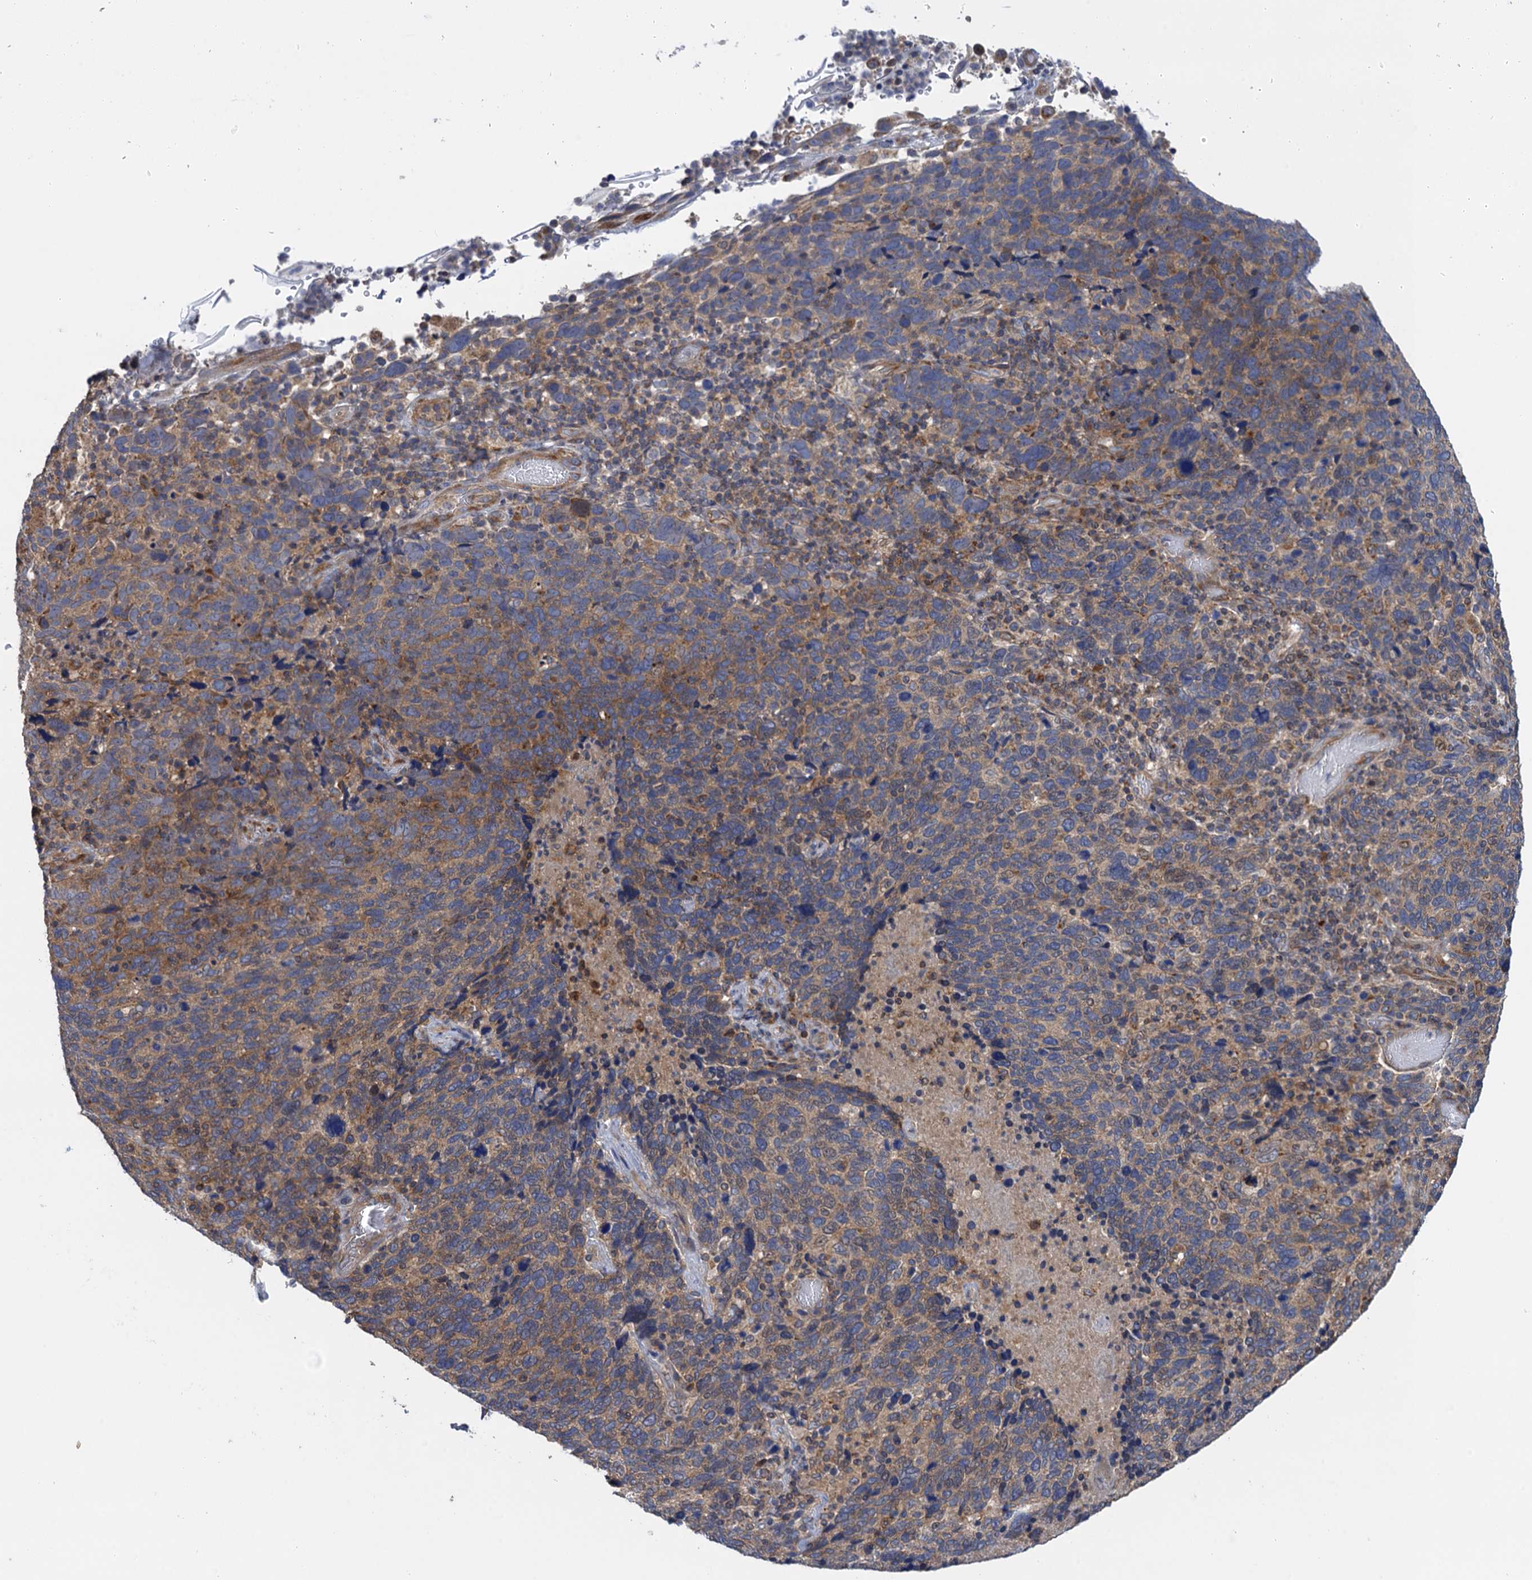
{"staining": {"intensity": "weak", "quantity": "25%-75%", "location": "cytoplasmic/membranous"}, "tissue": "cervical cancer", "cell_type": "Tumor cells", "image_type": "cancer", "snomed": [{"axis": "morphology", "description": "Squamous cell carcinoma, NOS"}, {"axis": "topography", "description": "Cervix"}], "caption": "Weak cytoplasmic/membranous positivity for a protein is appreciated in about 25%-75% of tumor cells of cervical squamous cell carcinoma using immunohistochemistry.", "gene": "WDR88", "patient": {"sex": "female", "age": 41}}